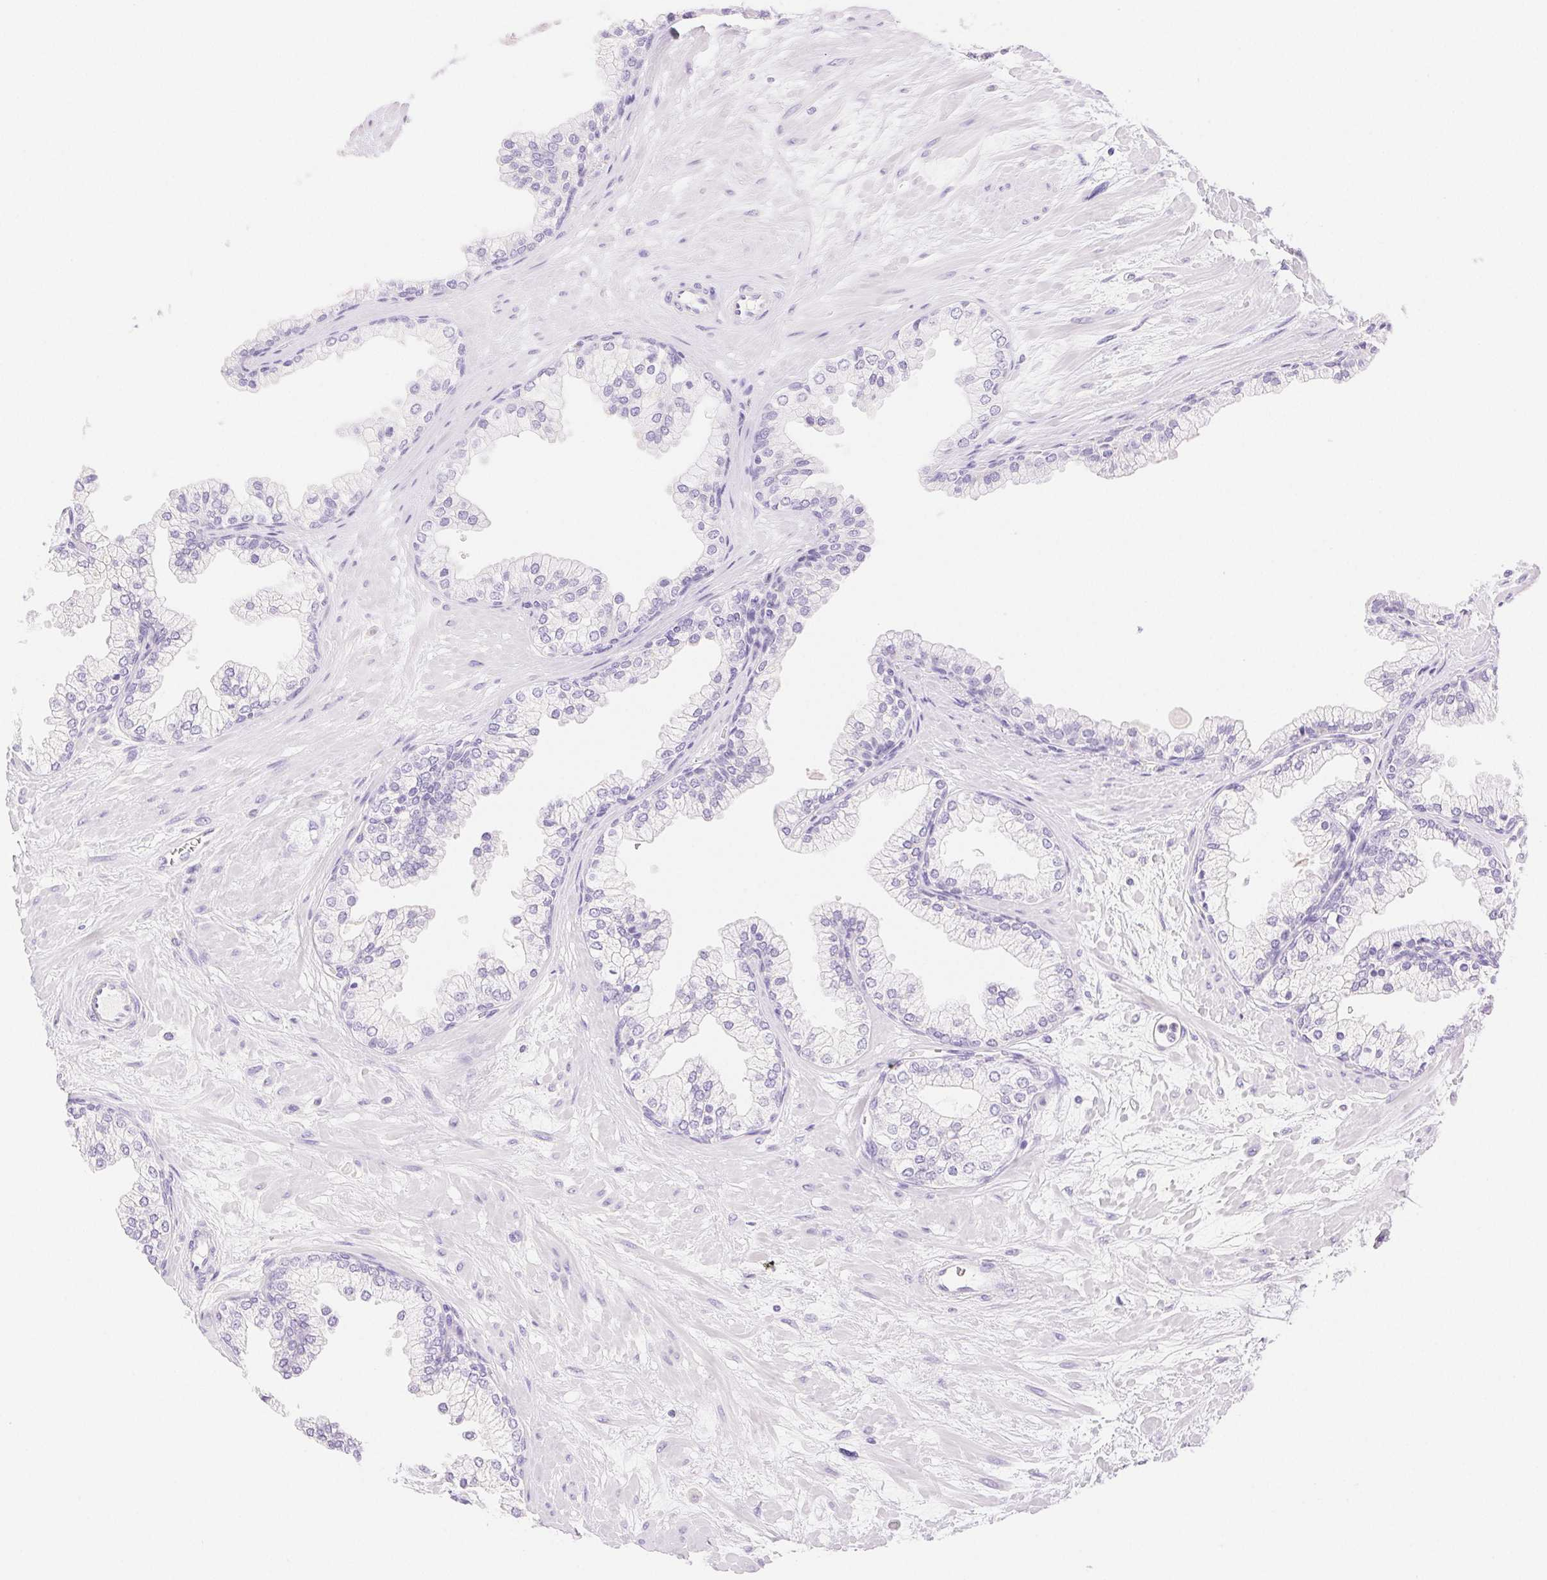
{"staining": {"intensity": "negative", "quantity": "none", "location": "none"}, "tissue": "prostate", "cell_type": "Glandular cells", "image_type": "normal", "snomed": [{"axis": "morphology", "description": "Normal tissue, NOS"}, {"axis": "topography", "description": "Prostate"}, {"axis": "topography", "description": "Peripheral nerve tissue"}], "caption": "Immunohistochemistry micrograph of unremarkable prostate: human prostate stained with DAB demonstrates no significant protein positivity in glandular cells.", "gene": "SPACA4", "patient": {"sex": "male", "age": 61}}